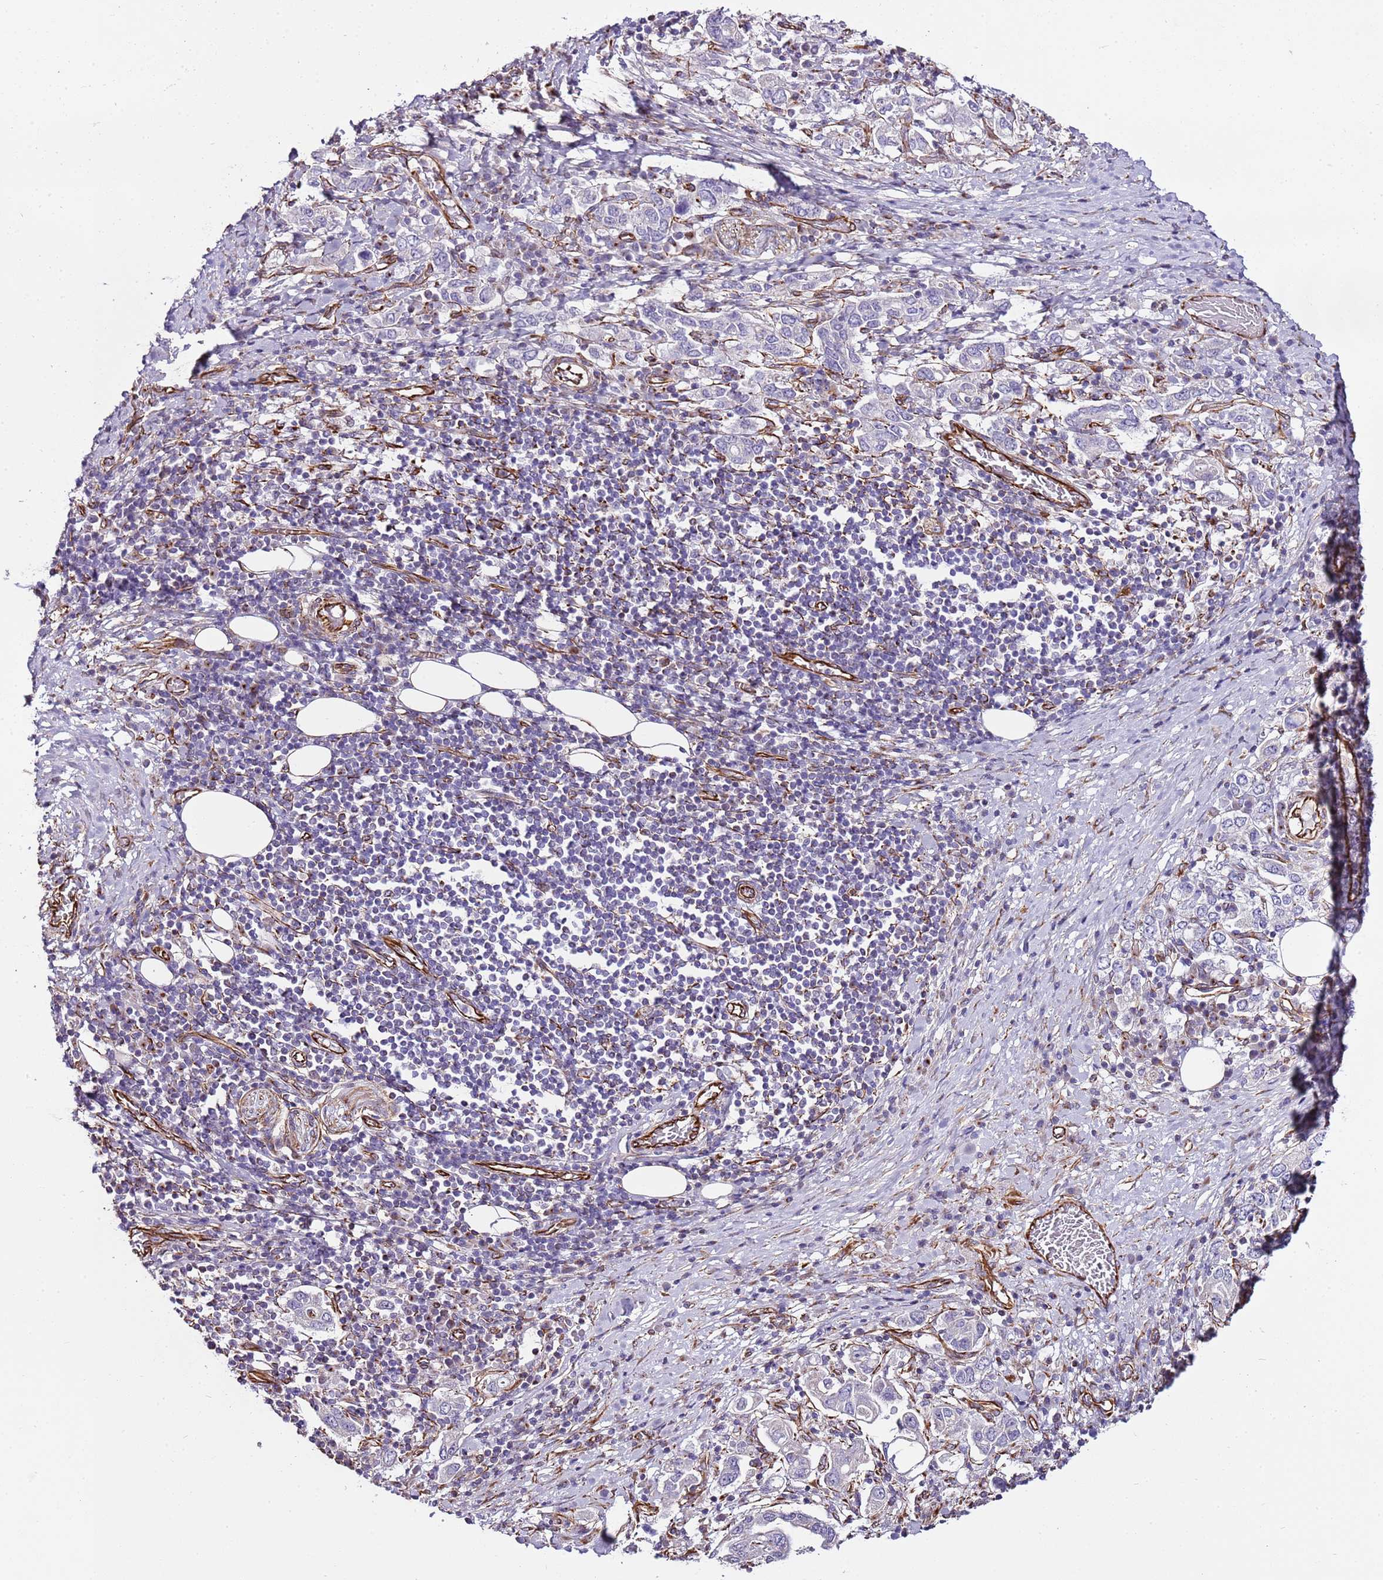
{"staining": {"intensity": "negative", "quantity": "none", "location": "none"}, "tissue": "stomach cancer", "cell_type": "Tumor cells", "image_type": "cancer", "snomed": [{"axis": "morphology", "description": "Adenocarcinoma, NOS"}, {"axis": "topography", "description": "Stomach, upper"}, {"axis": "topography", "description": "Stomach"}], "caption": "DAB immunohistochemical staining of adenocarcinoma (stomach) reveals no significant expression in tumor cells.", "gene": "ZNF786", "patient": {"sex": "male", "age": 62}}